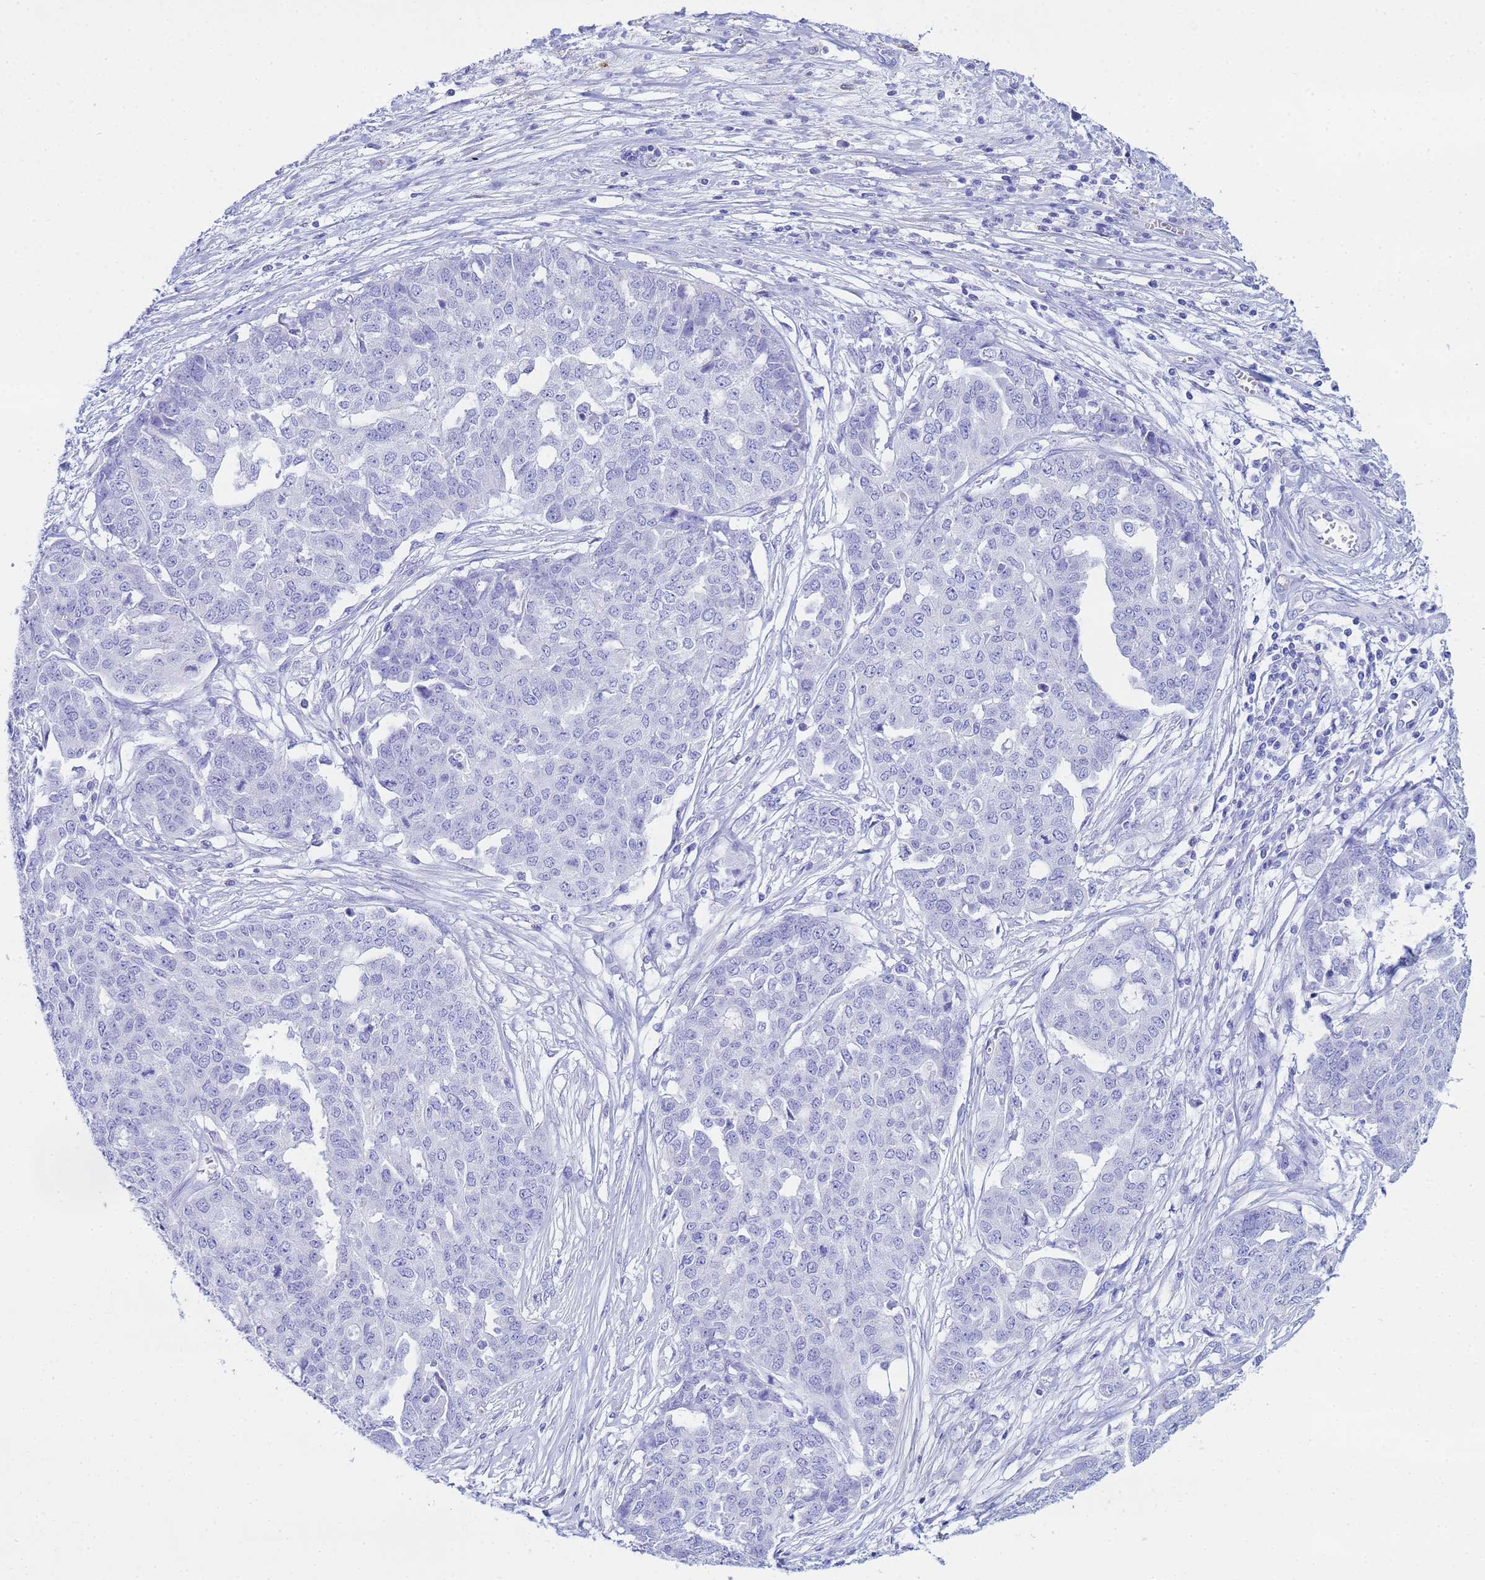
{"staining": {"intensity": "negative", "quantity": "none", "location": "none"}, "tissue": "ovarian cancer", "cell_type": "Tumor cells", "image_type": "cancer", "snomed": [{"axis": "morphology", "description": "Cystadenocarcinoma, serous, NOS"}, {"axis": "topography", "description": "Soft tissue"}, {"axis": "topography", "description": "Ovary"}], "caption": "Tumor cells show no significant expression in ovarian serous cystadenocarcinoma. (DAB immunohistochemistry (IHC) visualized using brightfield microscopy, high magnification).", "gene": "AQP12A", "patient": {"sex": "female", "age": 57}}